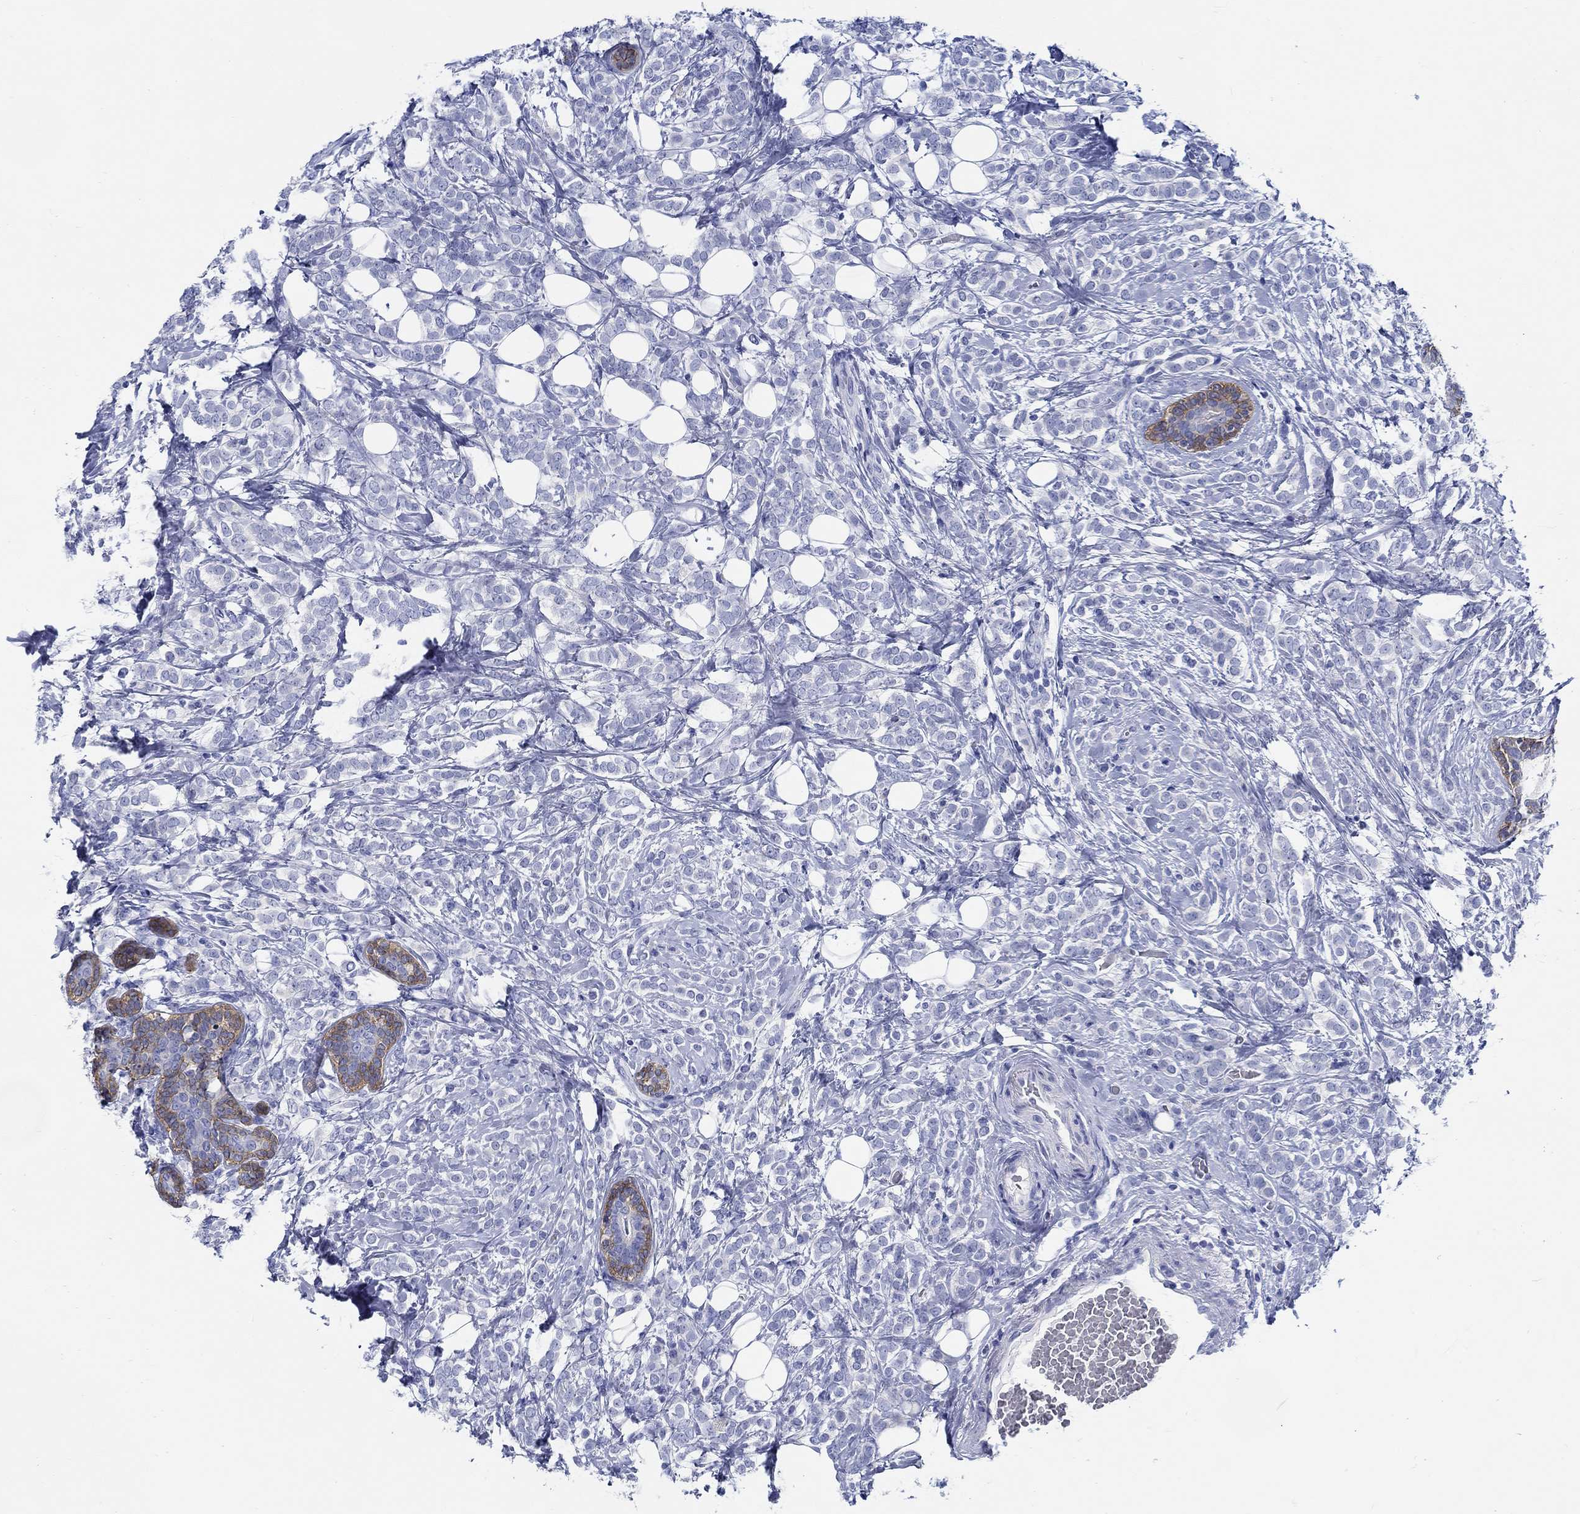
{"staining": {"intensity": "negative", "quantity": "none", "location": "none"}, "tissue": "breast cancer", "cell_type": "Tumor cells", "image_type": "cancer", "snomed": [{"axis": "morphology", "description": "Lobular carcinoma"}, {"axis": "topography", "description": "Breast"}], "caption": "Tumor cells are negative for brown protein staining in breast lobular carcinoma.", "gene": "FBXO2", "patient": {"sex": "female", "age": 49}}